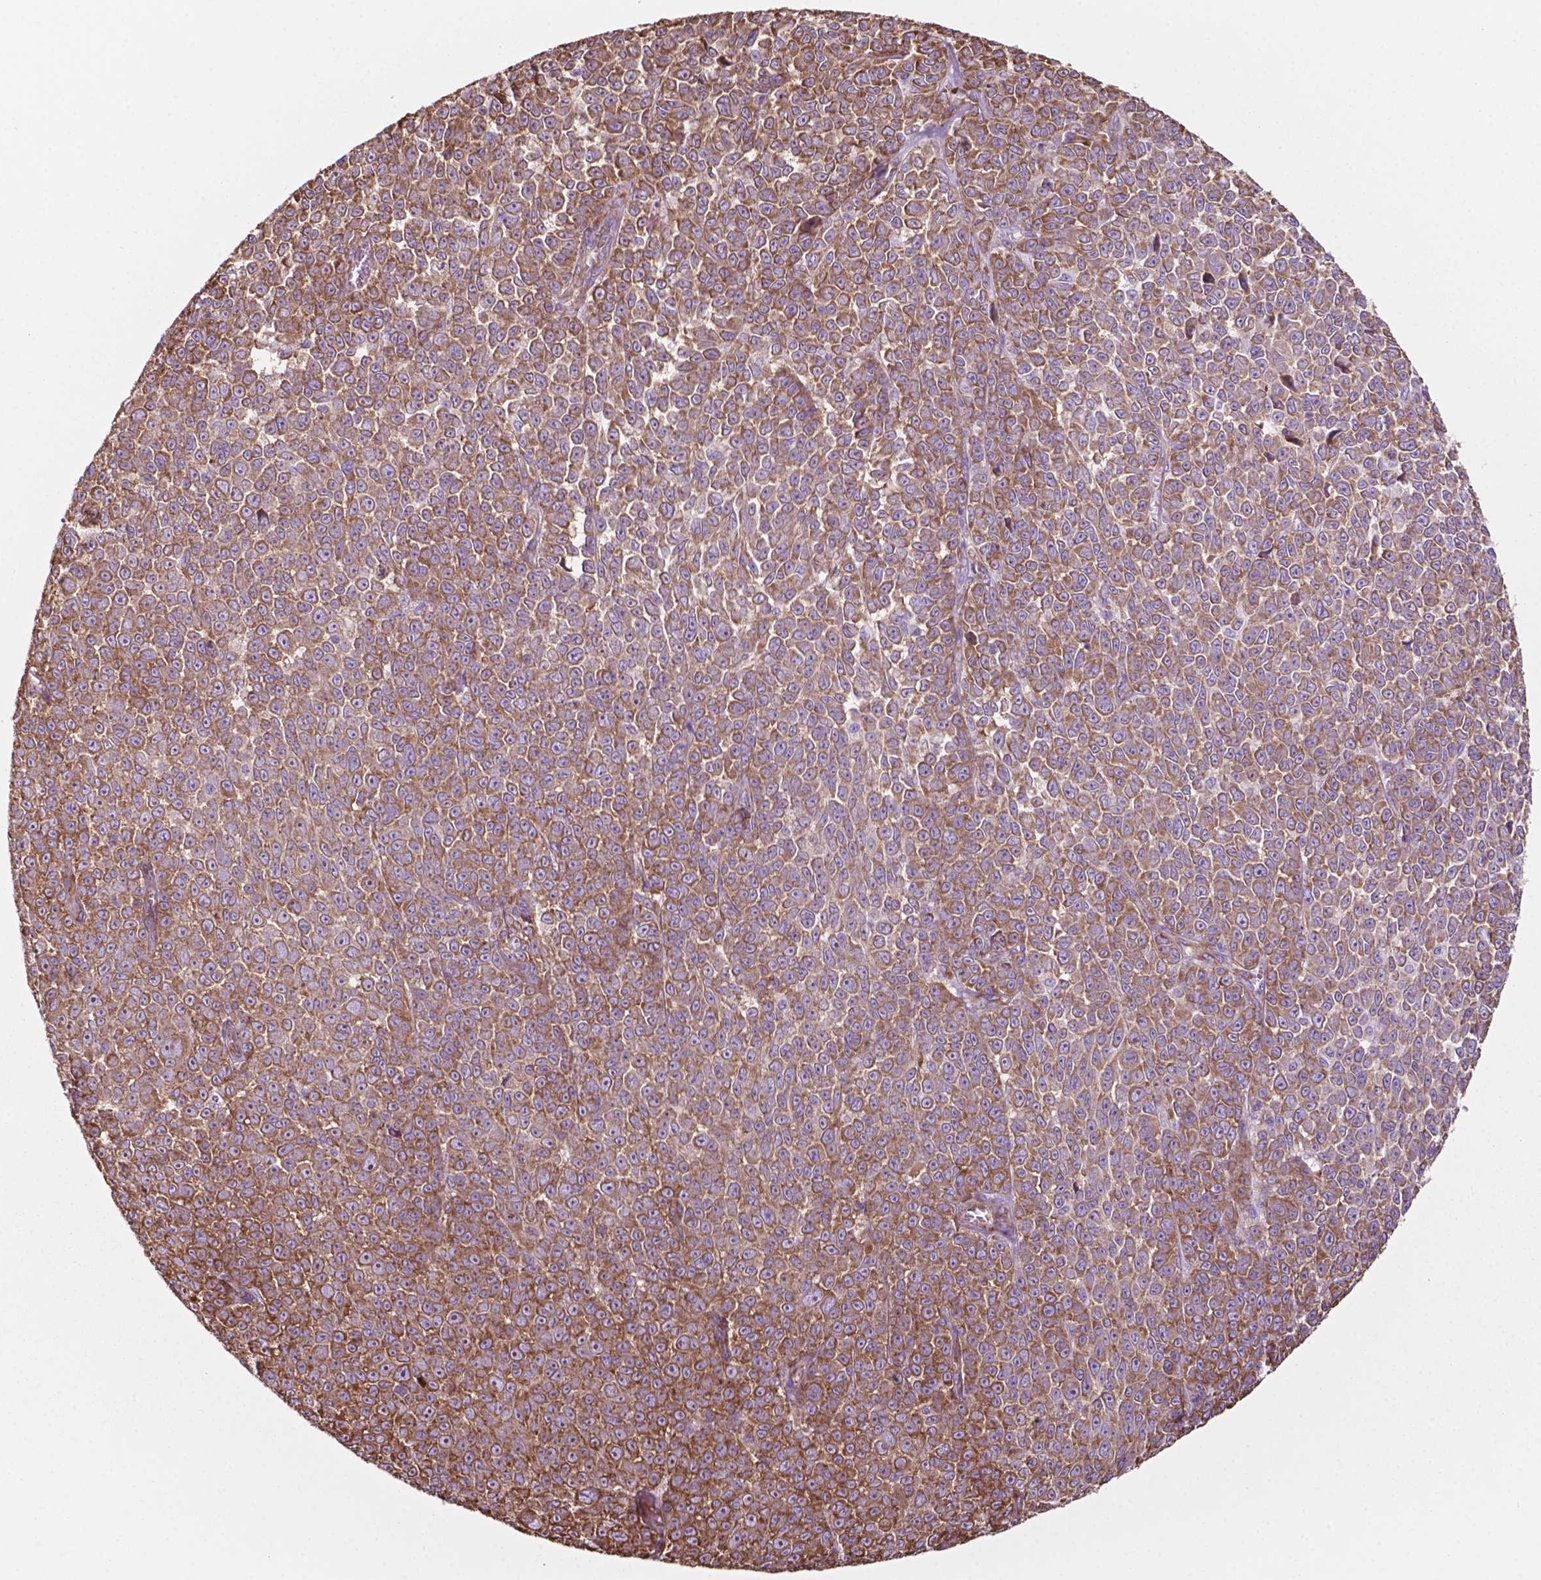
{"staining": {"intensity": "moderate", "quantity": ">75%", "location": "cytoplasmic/membranous"}, "tissue": "melanoma", "cell_type": "Tumor cells", "image_type": "cancer", "snomed": [{"axis": "morphology", "description": "Malignant melanoma, NOS"}, {"axis": "topography", "description": "Skin"}], "caption": "DAB (3,3'-diaminobenzidine) immunohistochemical staining of malignant melanoma reveals moderate cytoplasmic/membranous protein positivity in about >75% of tumor cells.", "gene": "RPL29", "patient": {"sex": "female", "age": 95}}